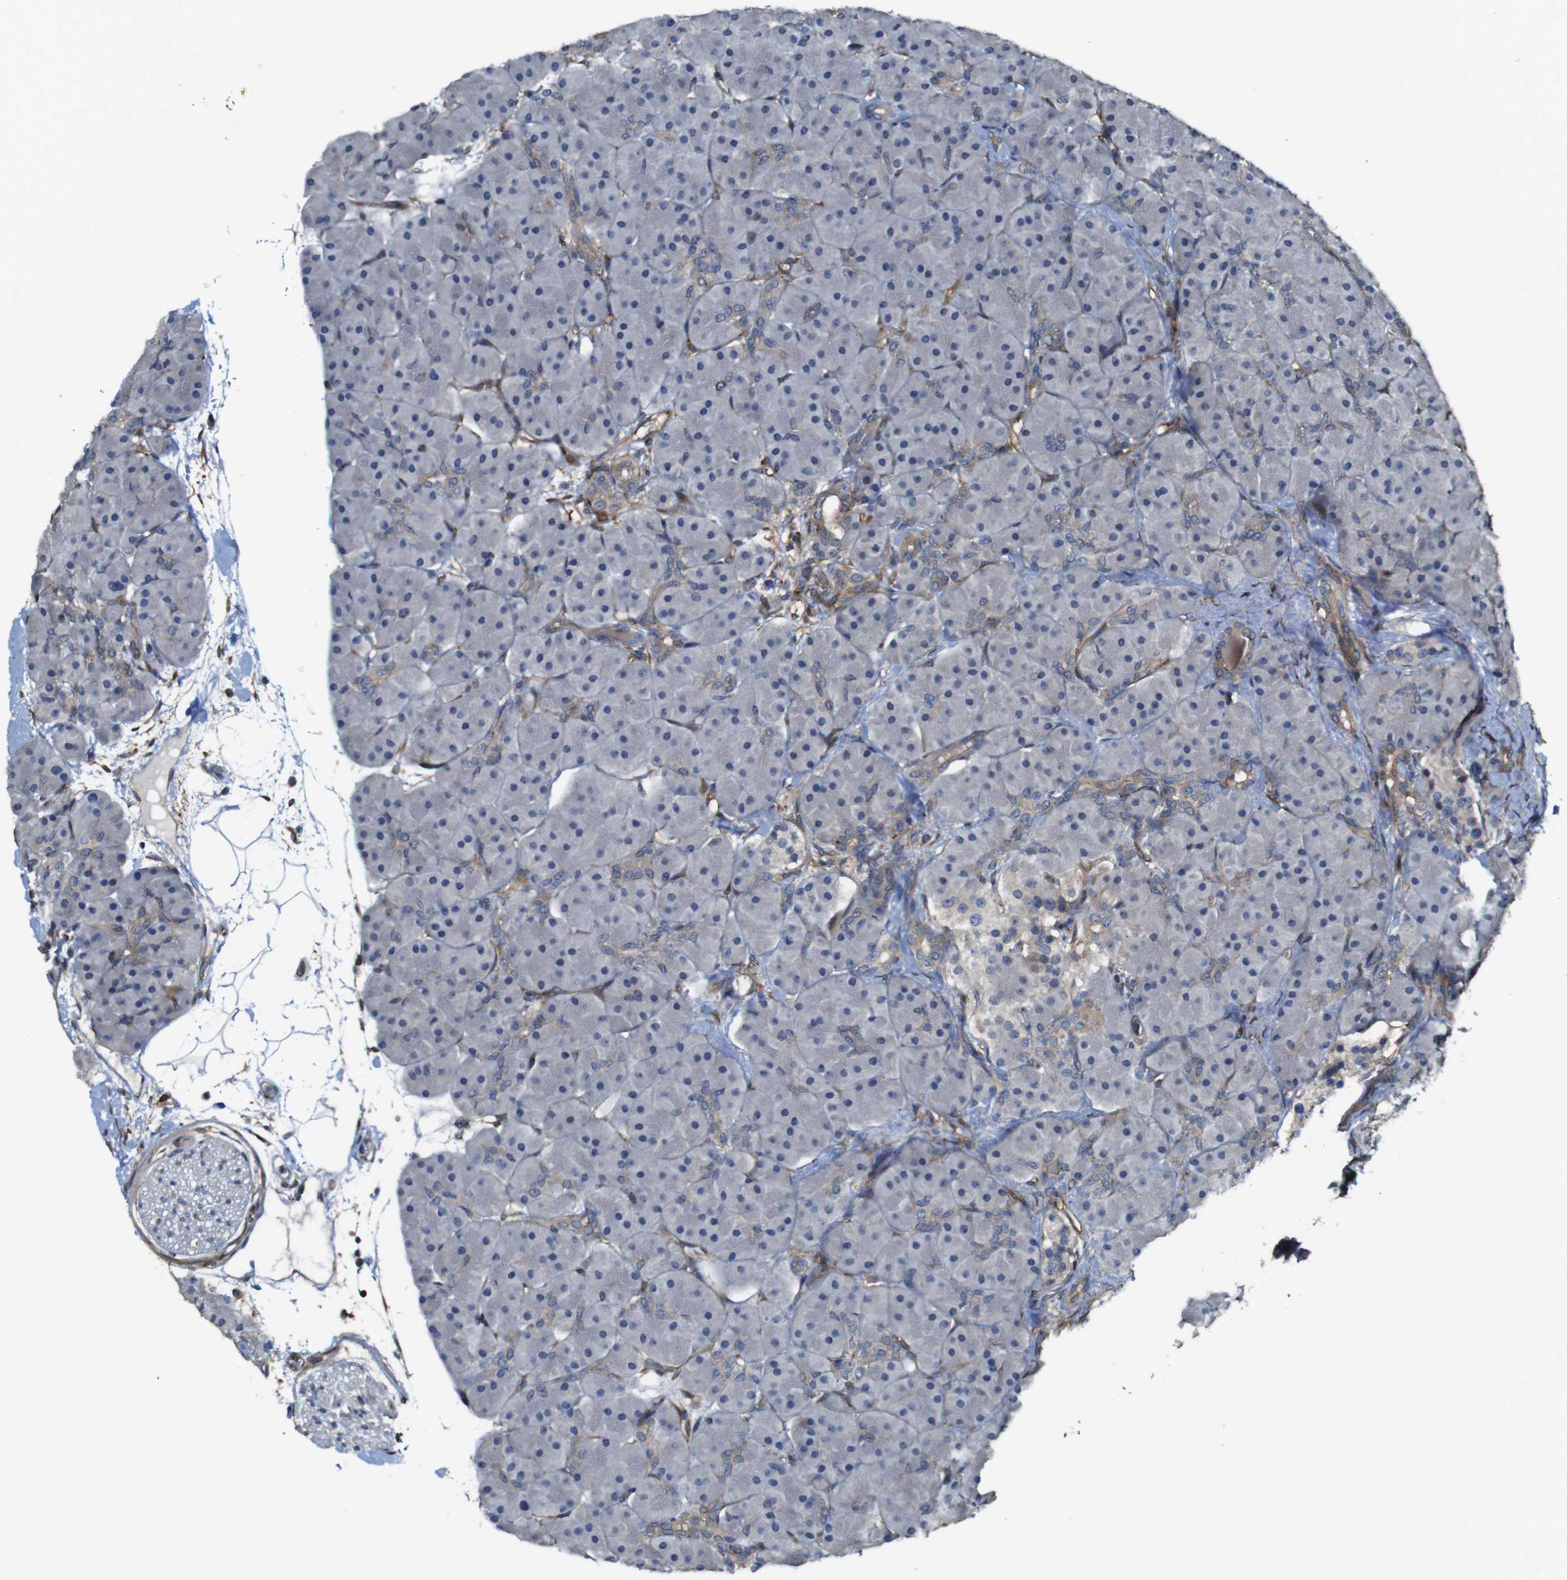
{"staining": {"intensity": "strong", "quantity": "<25%", "location": "cytoplasmic/membranous"}, "tissue": "pancreas", "cell_type": "Exocrine glandular cells", "image_type": "normal", "snomed": [{"axis": "morphology", "description": "Normal tissue, NOS"}, {"axis": "topography", "description": "Pancreas"}], "caption": "Immunohistochemistry (IHC) (DAB) staining of unremarkable pancreas exhibits strong cytoplasmic/membranous protein positivity in about <25% of exocrine glandular cells.", "gene": "PCOLCE2", "patient": {"sex": "male", "age": 66}}